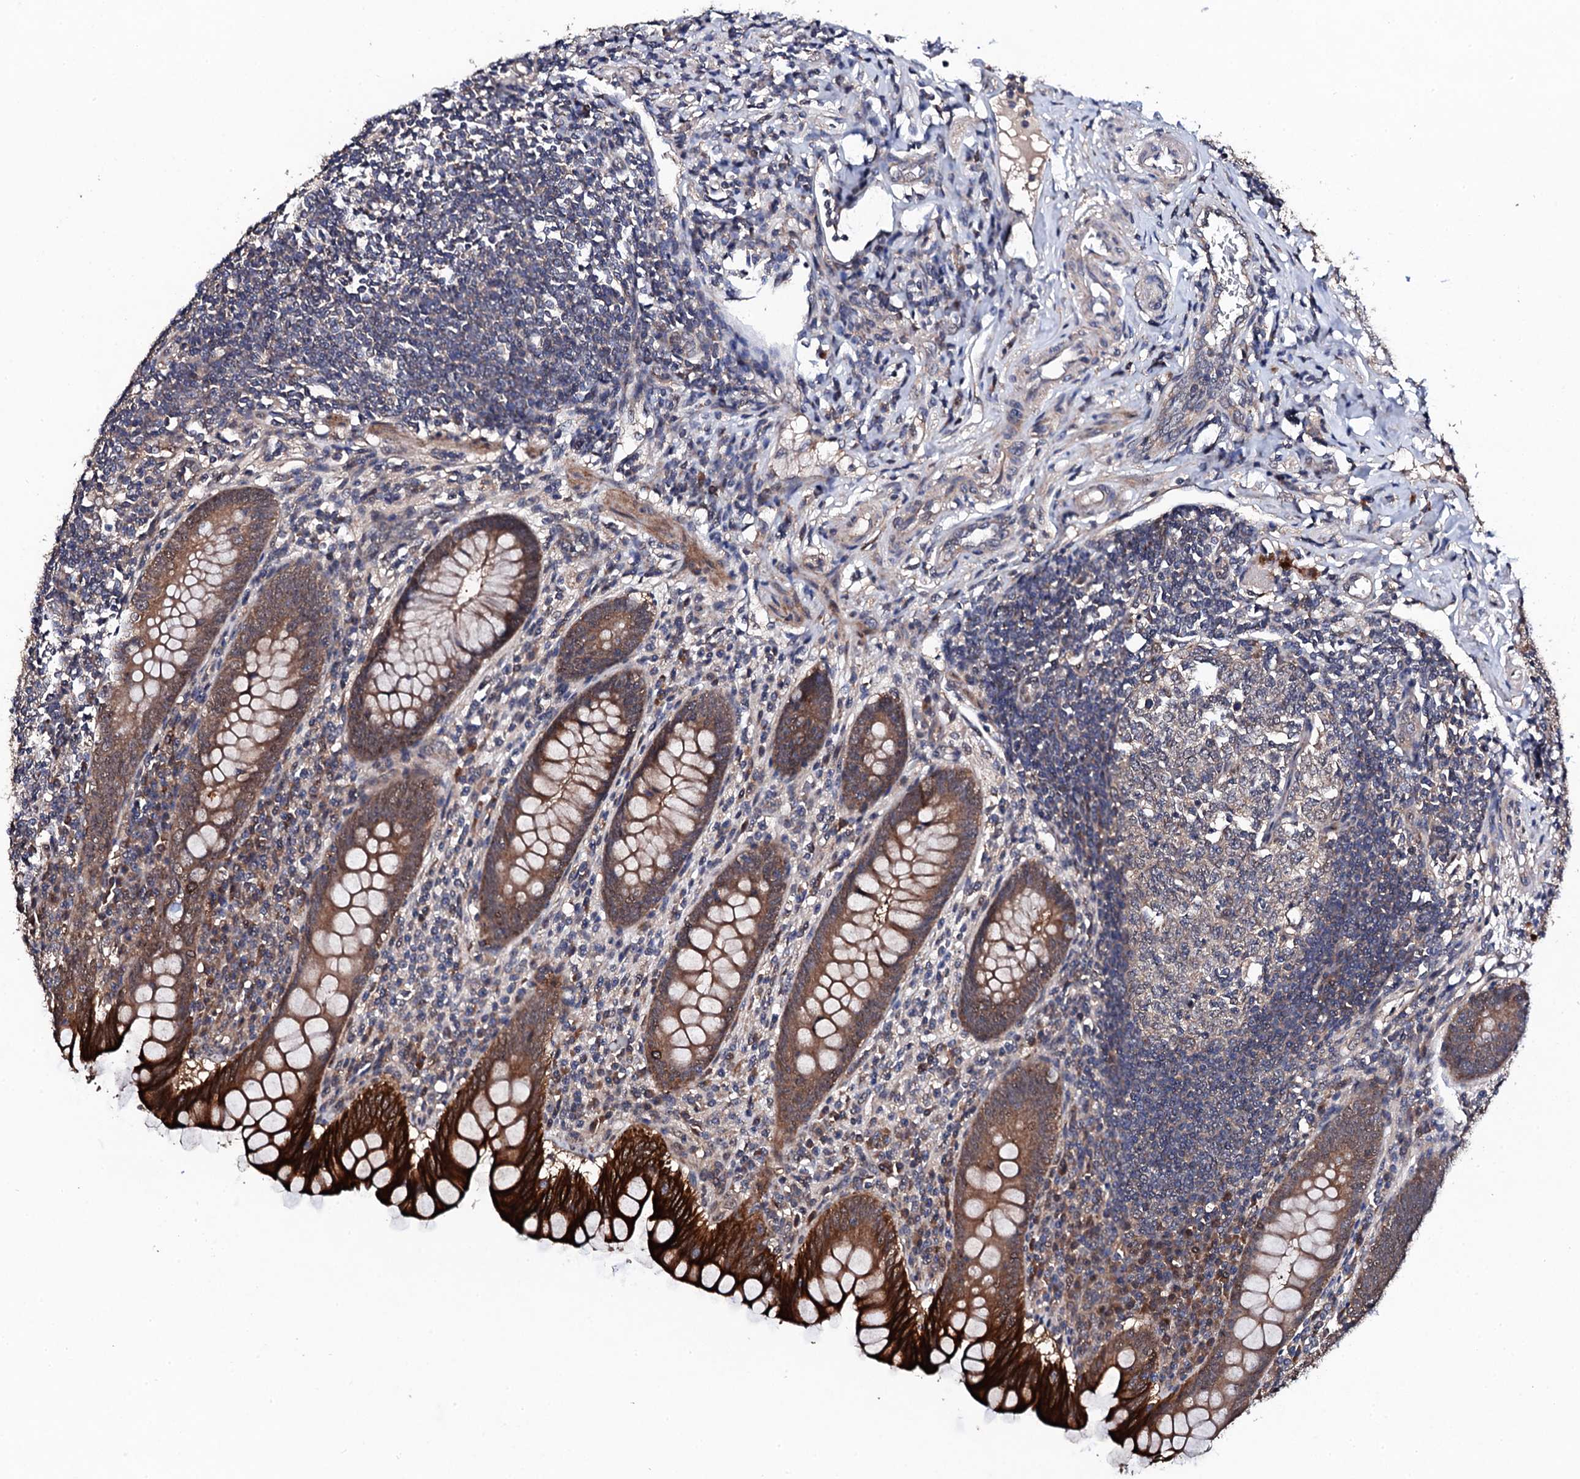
{"staining": {"intensity": "strong", "quantity": ">75%", "location": "cytoplasmic/membranous"}, "tissue": "appendix", "cell_type": "Glandular cells", "image_type": "normal", "snomed": [{"axis": "morphology", "description": "Normal tissue, NOS"}, {"axis": "topography", "description": "Appendix"}], "caption": "This is a photomicrograph of IHC staining of benign appendix, which shows strong staining in the cytoplasmic/membranous of glandular cells.", "gene": "IP6K1", "patient": {"sex": "female", "age": 33}}